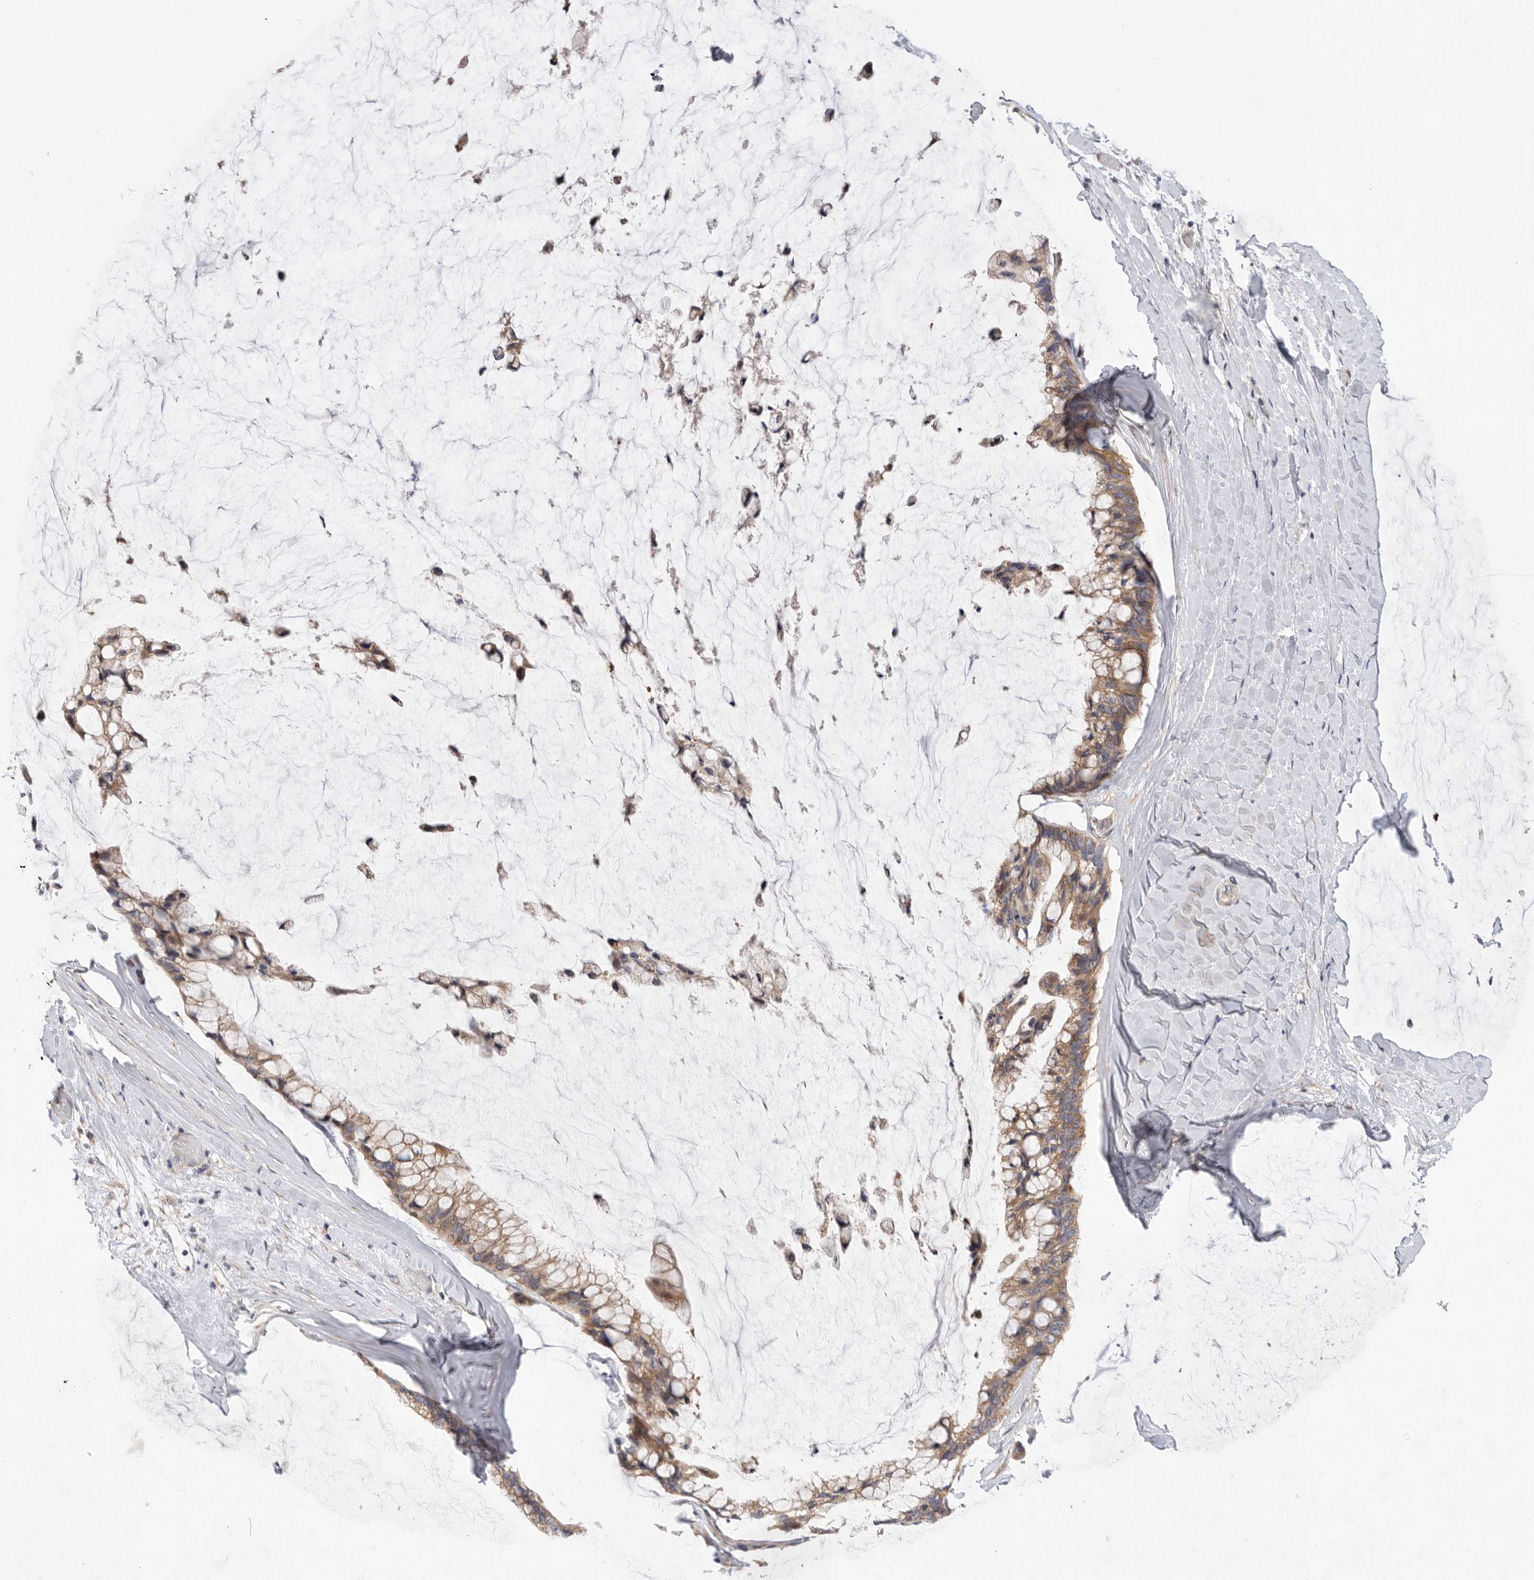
{"staining": {"intensity": "moderate", "quantity": ">75%", "location": "cytoplasmic/membranous"}, "tissue": "ovarian cancer", "cell_type": "Tumor cells", "image_type": "cancer", "snomed": [{"axis": "morphology", "description": "Cystadenocarcinoma, mucinous, NOS"}, {"axis": "topography", "description": "Ovary"}], "caption": "Ovarian cancer stained with a protein marker shows moderate staining in tumor cells.", "gene": "MTFR1L", "patient": {"sex": "female", "age": 39}}